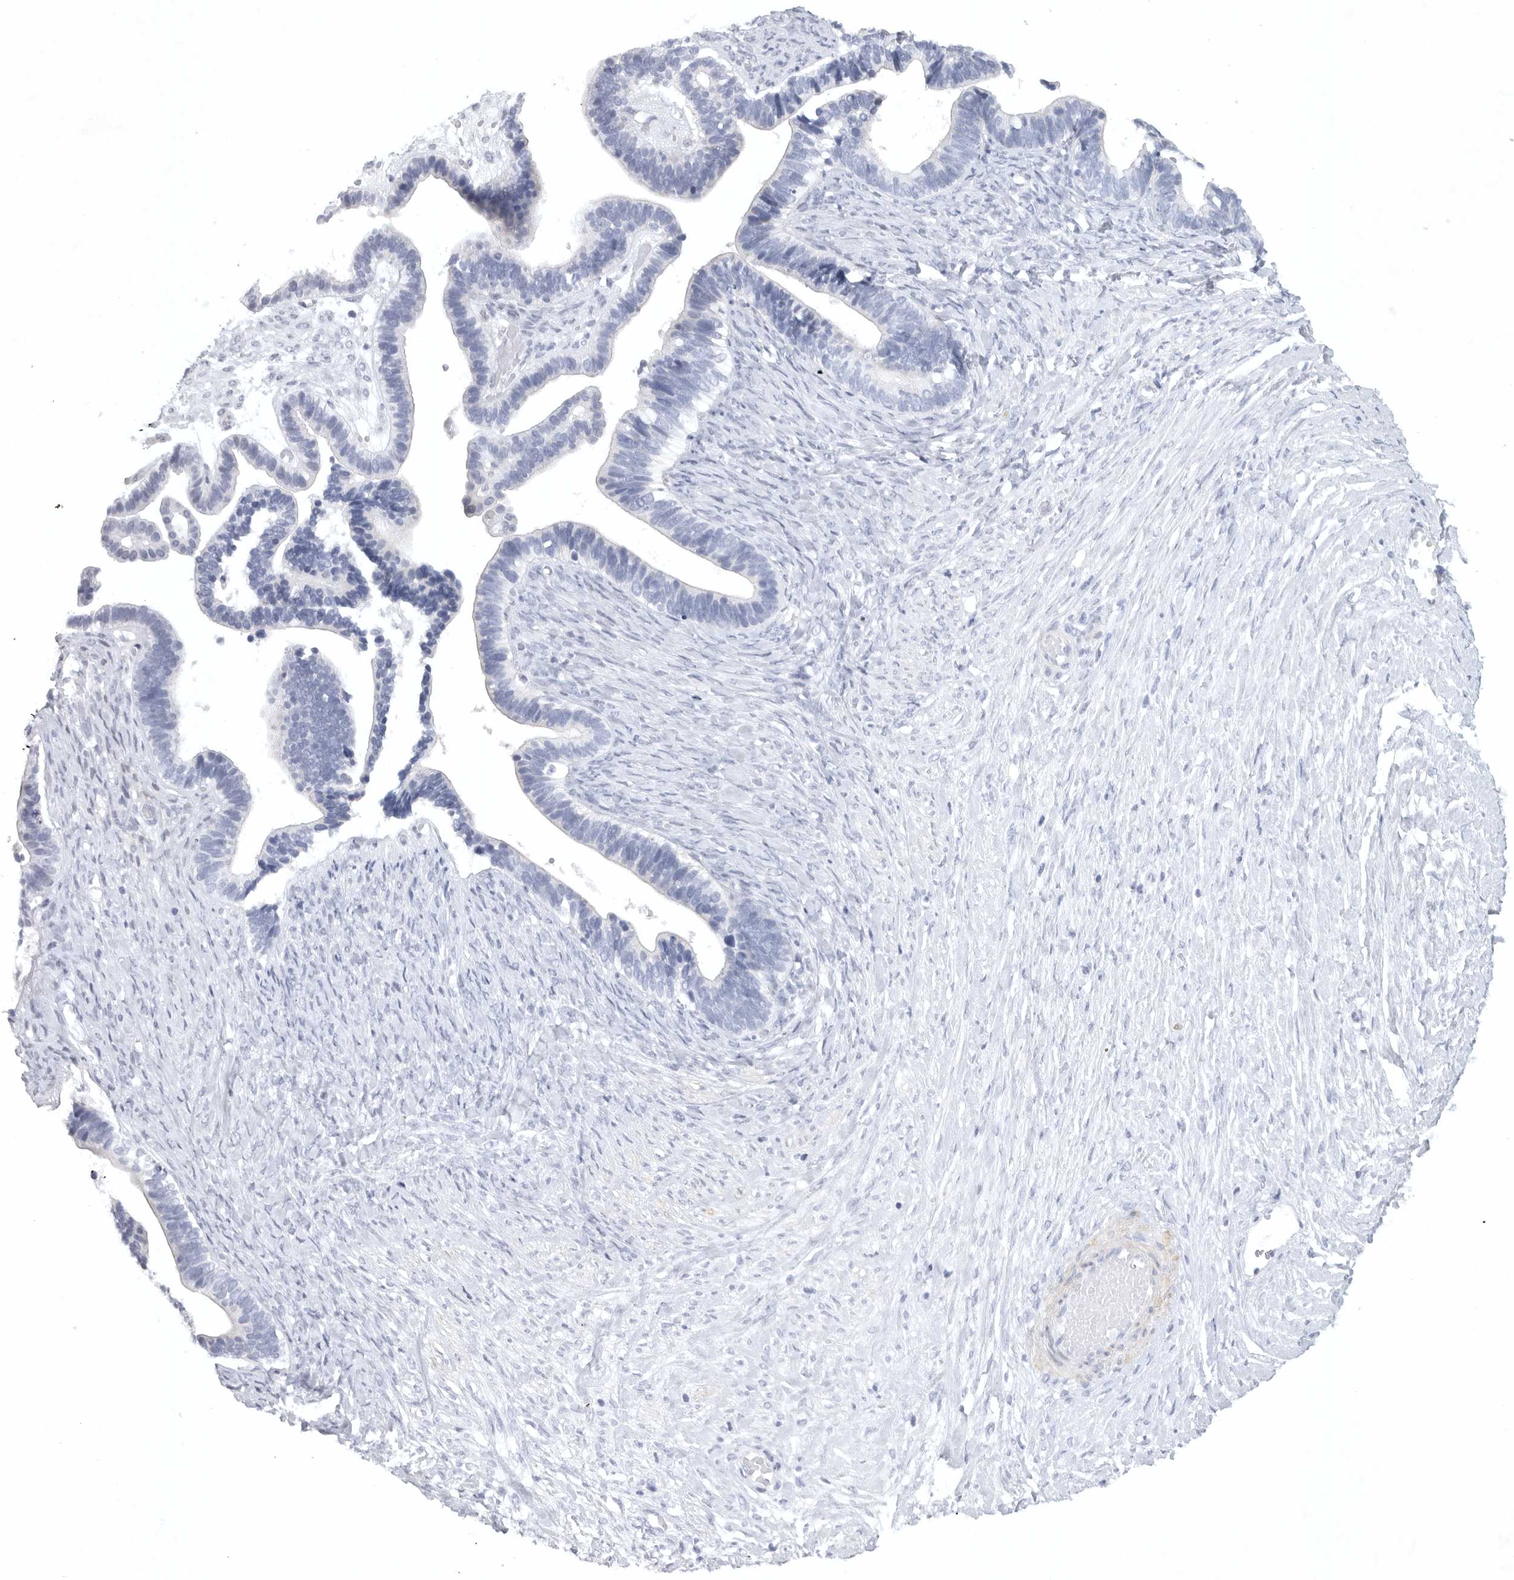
{"staining": {"intensity": "negative", "quantity": "none", "location": "none"}, "tissue": "ovarian cancer", "cell_type": "Tumor cells", "image_type": "cancer", "snomed": [{"axis": "morphology", "description": "Cystadenocarcinoma, serous, NOS"}, {"axis": "topography", "description": "Ovary"}], "caption": "DAB immunohistochemical staining of human ovarian cancer displays no significant positivity in tumor cells.", "gene": "TNR", "patient": {"sex": "female", "age": 56}}